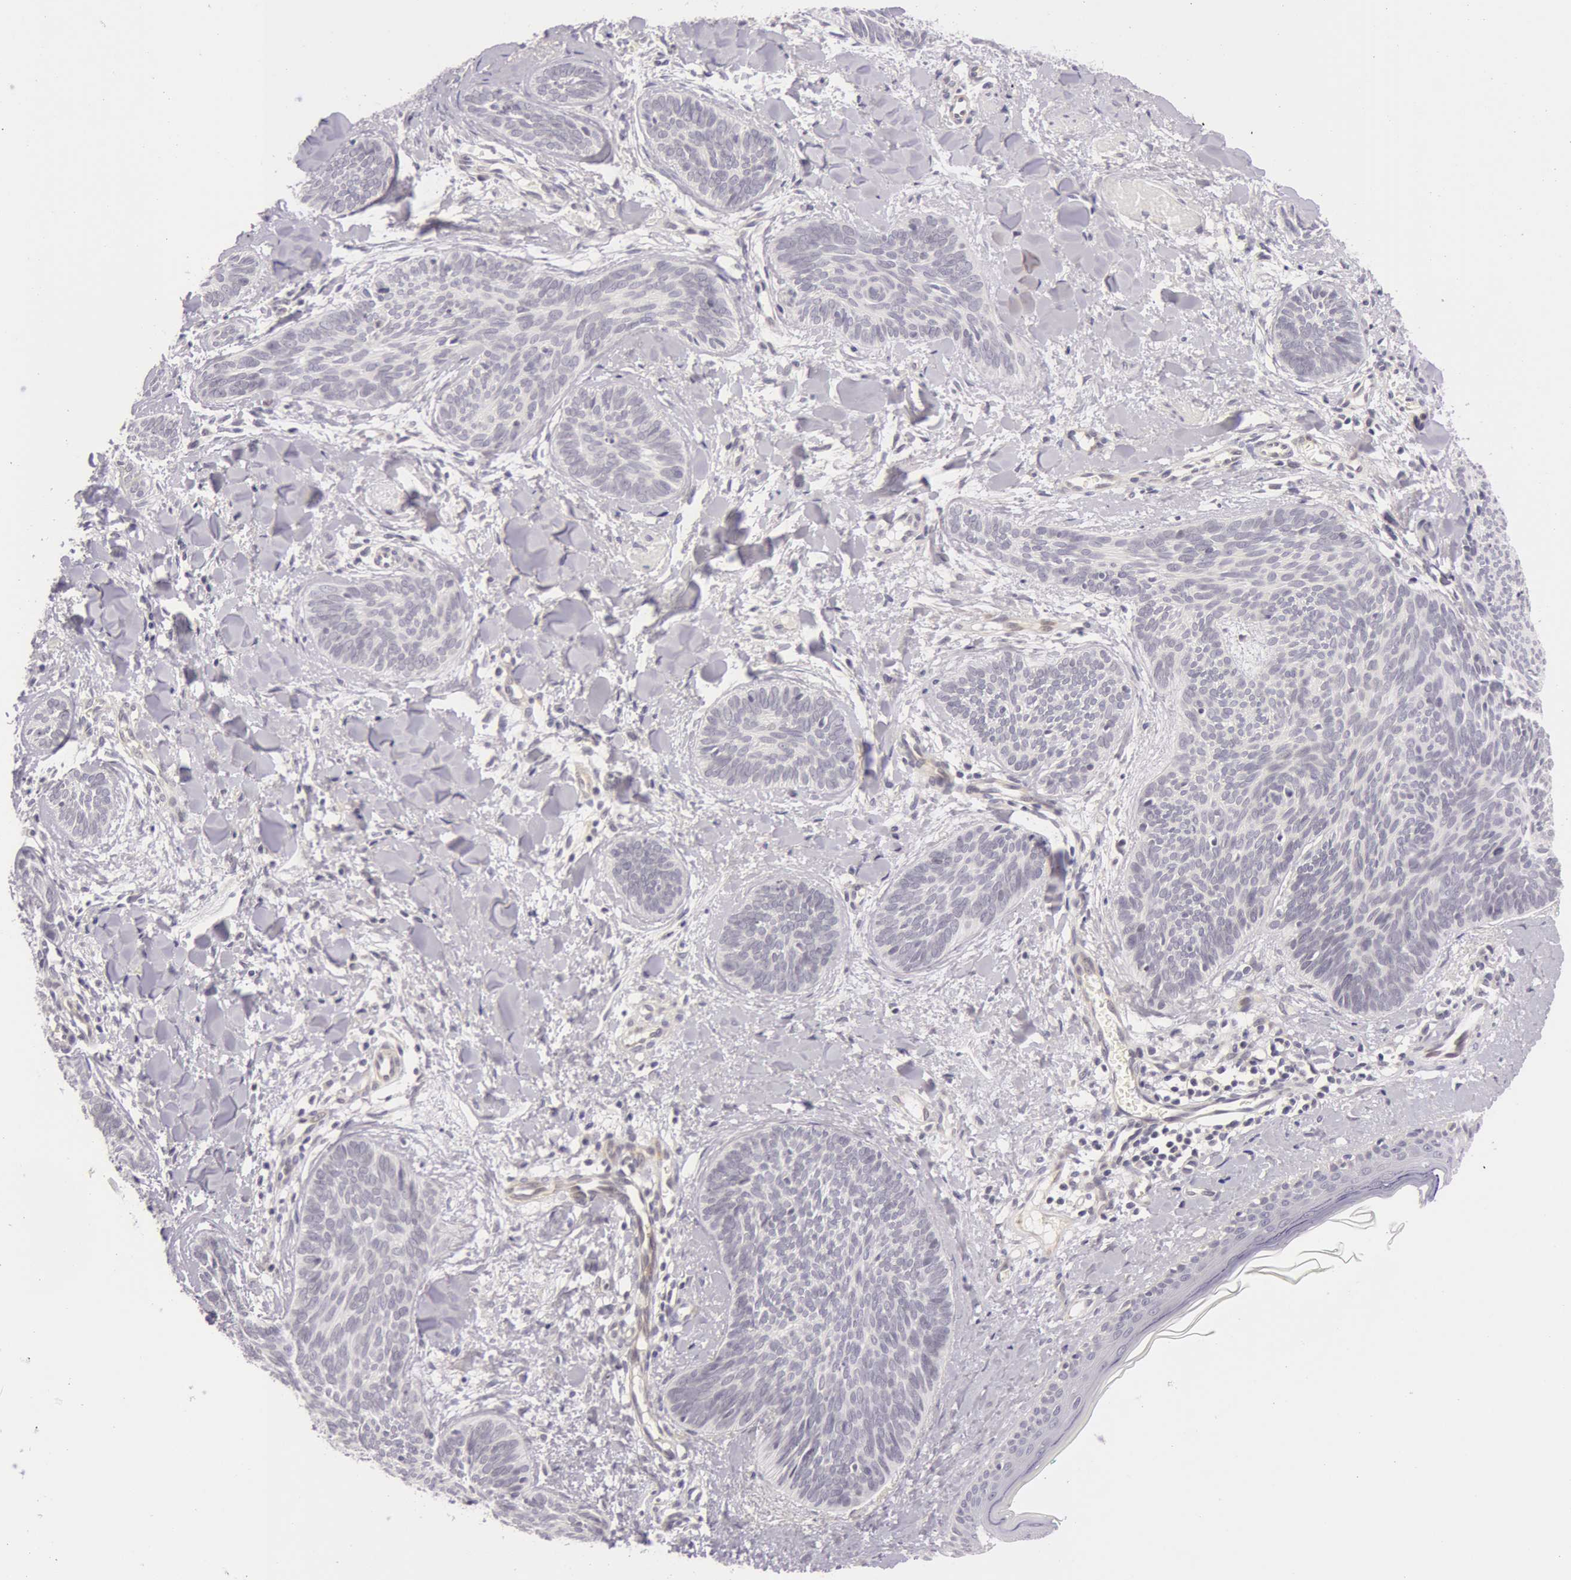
{"staining": {"intensity": "negative", "quantity": "none", "location": "none"}, "tissue": "skin cancer", "cell_type": "Tumor cells", "image_type": "cancer", "snomed": [{"axis": "morphology", "description": "Basal cell carcinoma"}, {"axis": "topography", "description": "Skin"}], "caption": "High power microscopy micrograph of an immunohistochemistry histopathology image of skin cancer, revealing no significant staining in tumor cells.", "gene": "RBMY1F", "patient": {"sex": "female", "age": 81}}